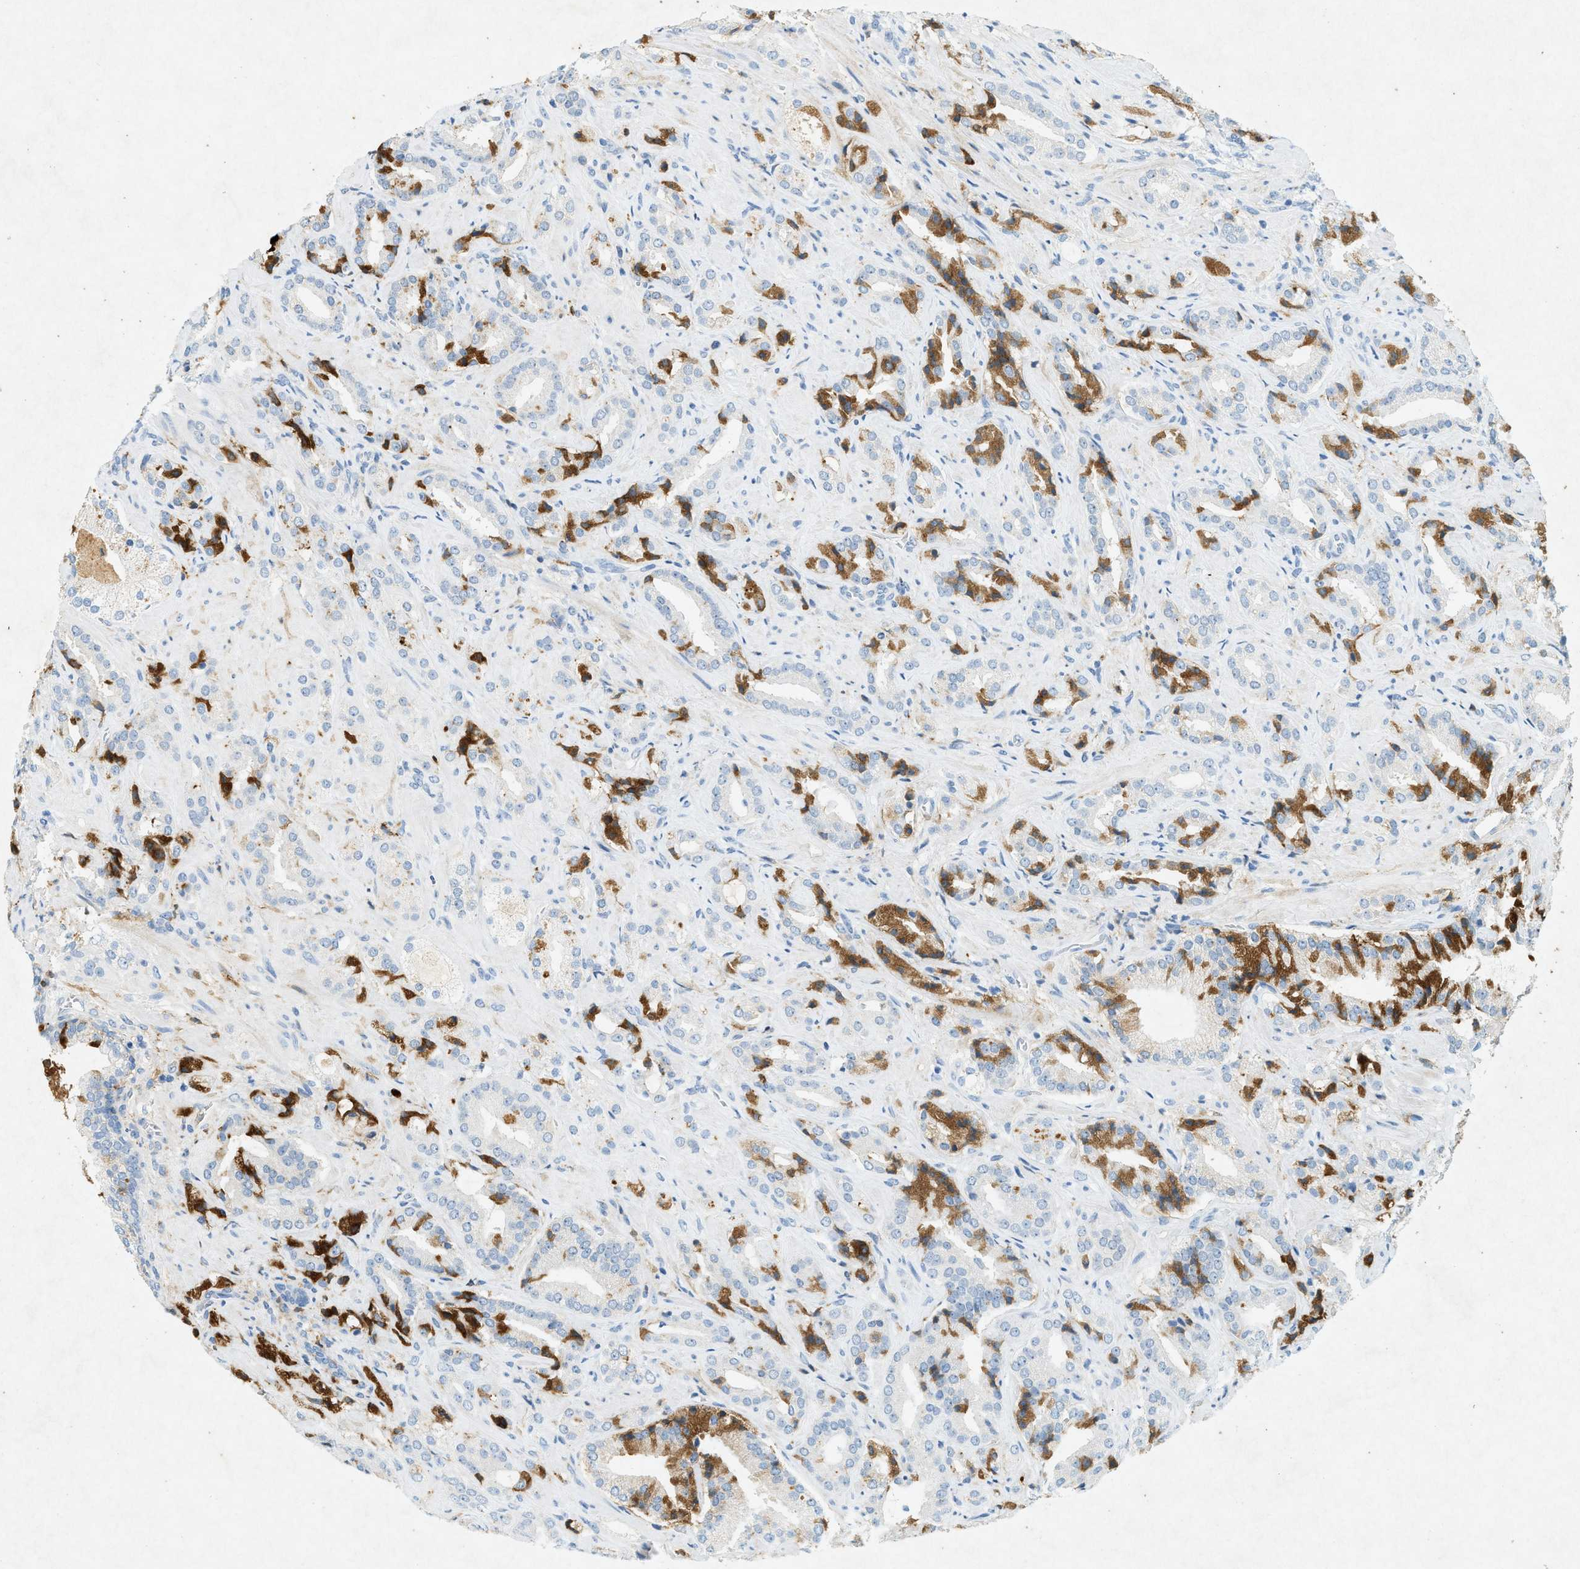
{"staining": {"intensity": "moderate", "quantity": "<25%", "location": "cytoplasmic/membranous"}, "tissue": "prostate cancer", "cell_type": "Tumor cells", "image_type": "cancer", "snomed": [{"axis": "morphology", "description": "Adenocarcinoma, High grade"}, {"axis": "topography", "description": "Prostate"}], "caption": "This is an image of immunohistochemistry (IHC) staining of prostate cancer, which shows moderate expression in the cytoplasmic/membranous of tumor cells.", "gene": "F2", "patient": {"sex": "male", "age": 64}}